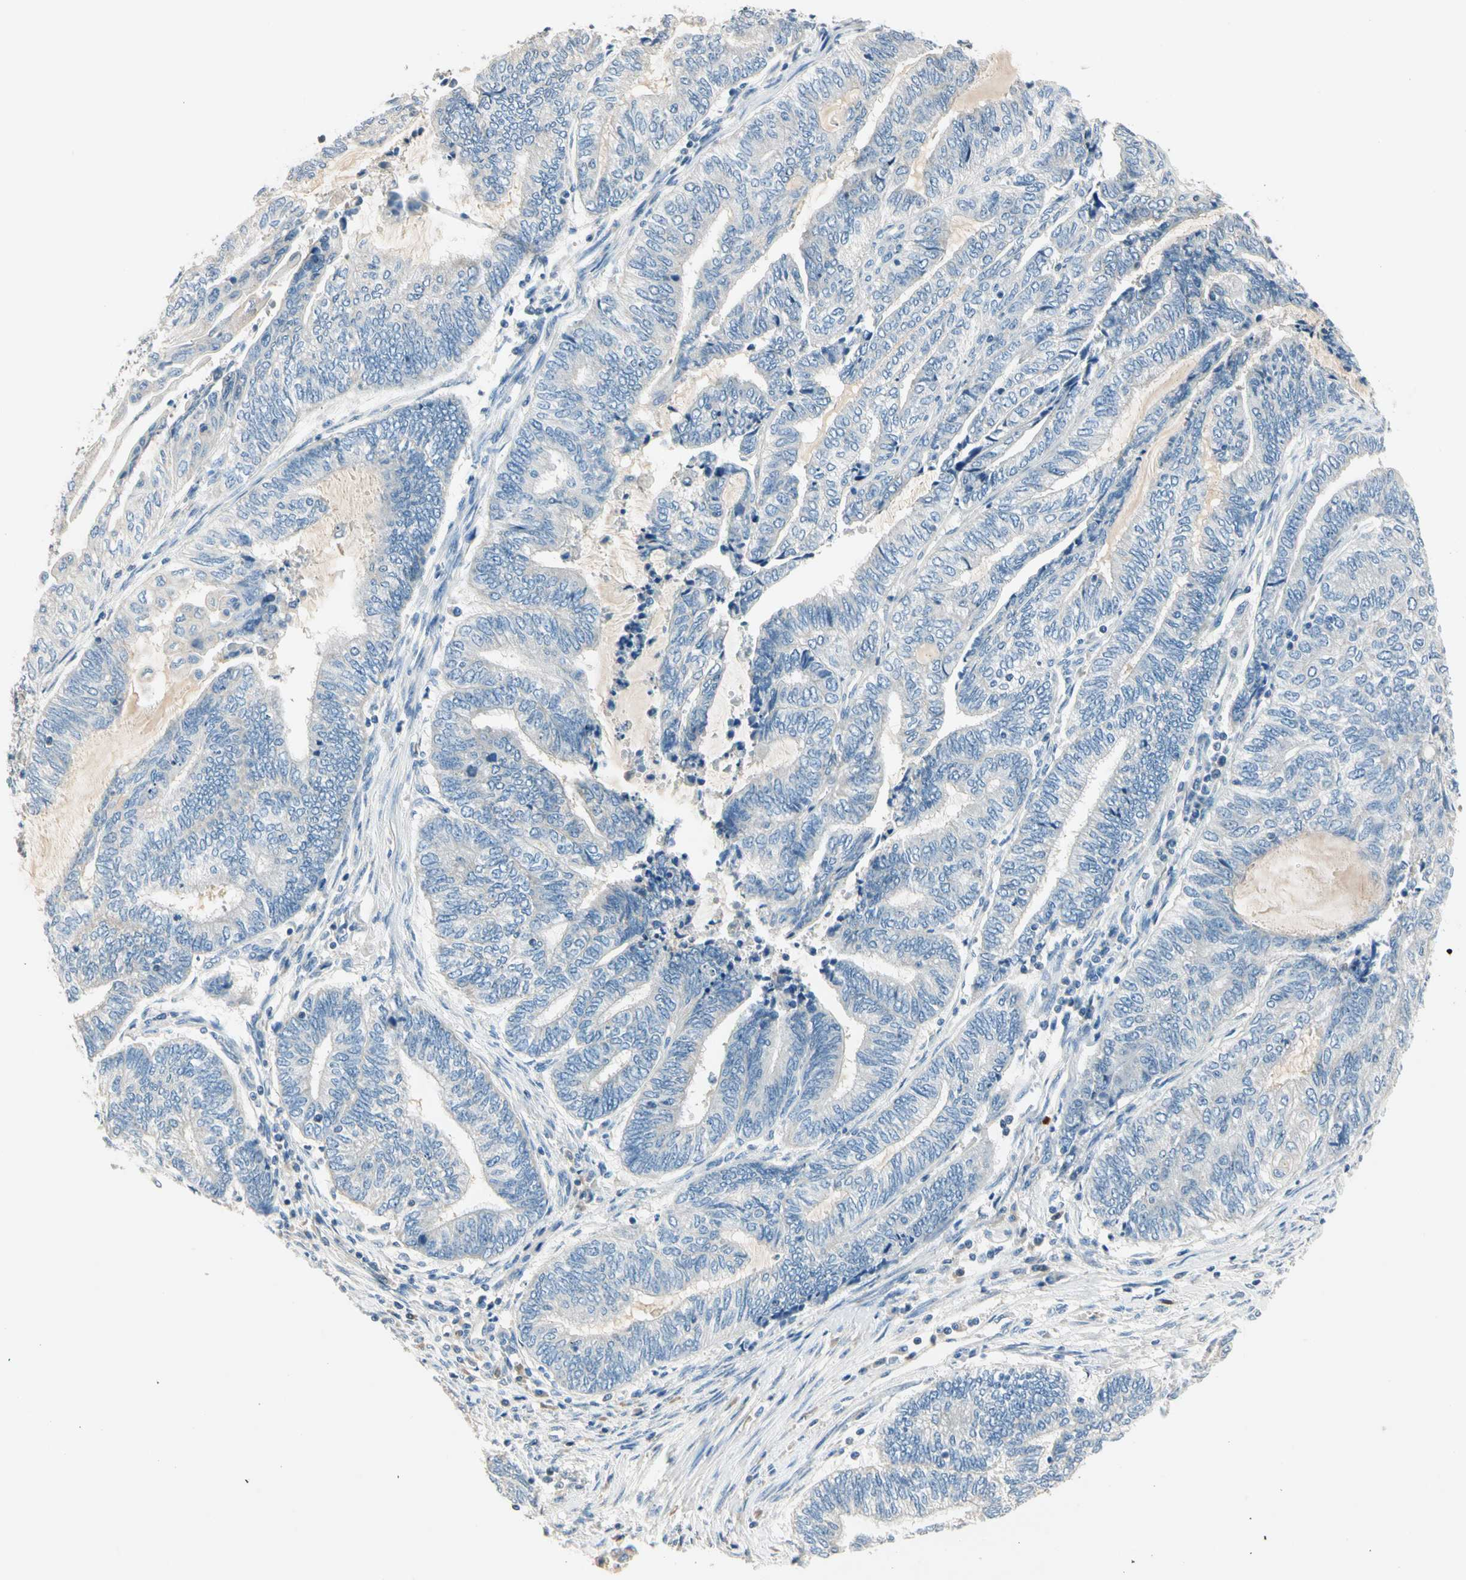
{"staining": {"intensity": "weak", "quantity": "<25%", "location": "cytoplasmic/membranous"}, "tissue": "endometrial cancer", "cell_type": "Tumor cells", "image_type": "cancer", "snomed": [{"axis": "morphology", "description": "Adenocarcinoma, NOS"}, {"axis": "topography", "description": "Uterus"}, {"axis": "topography", "description": "Endometrium"}], "caption": "This is an IHC micrograph of endometrial cancer (adenocarcinoma). There is no positivity in tumor cells.", "gene": "GPR153", "patient": {"sex": "female", "age": 70}}